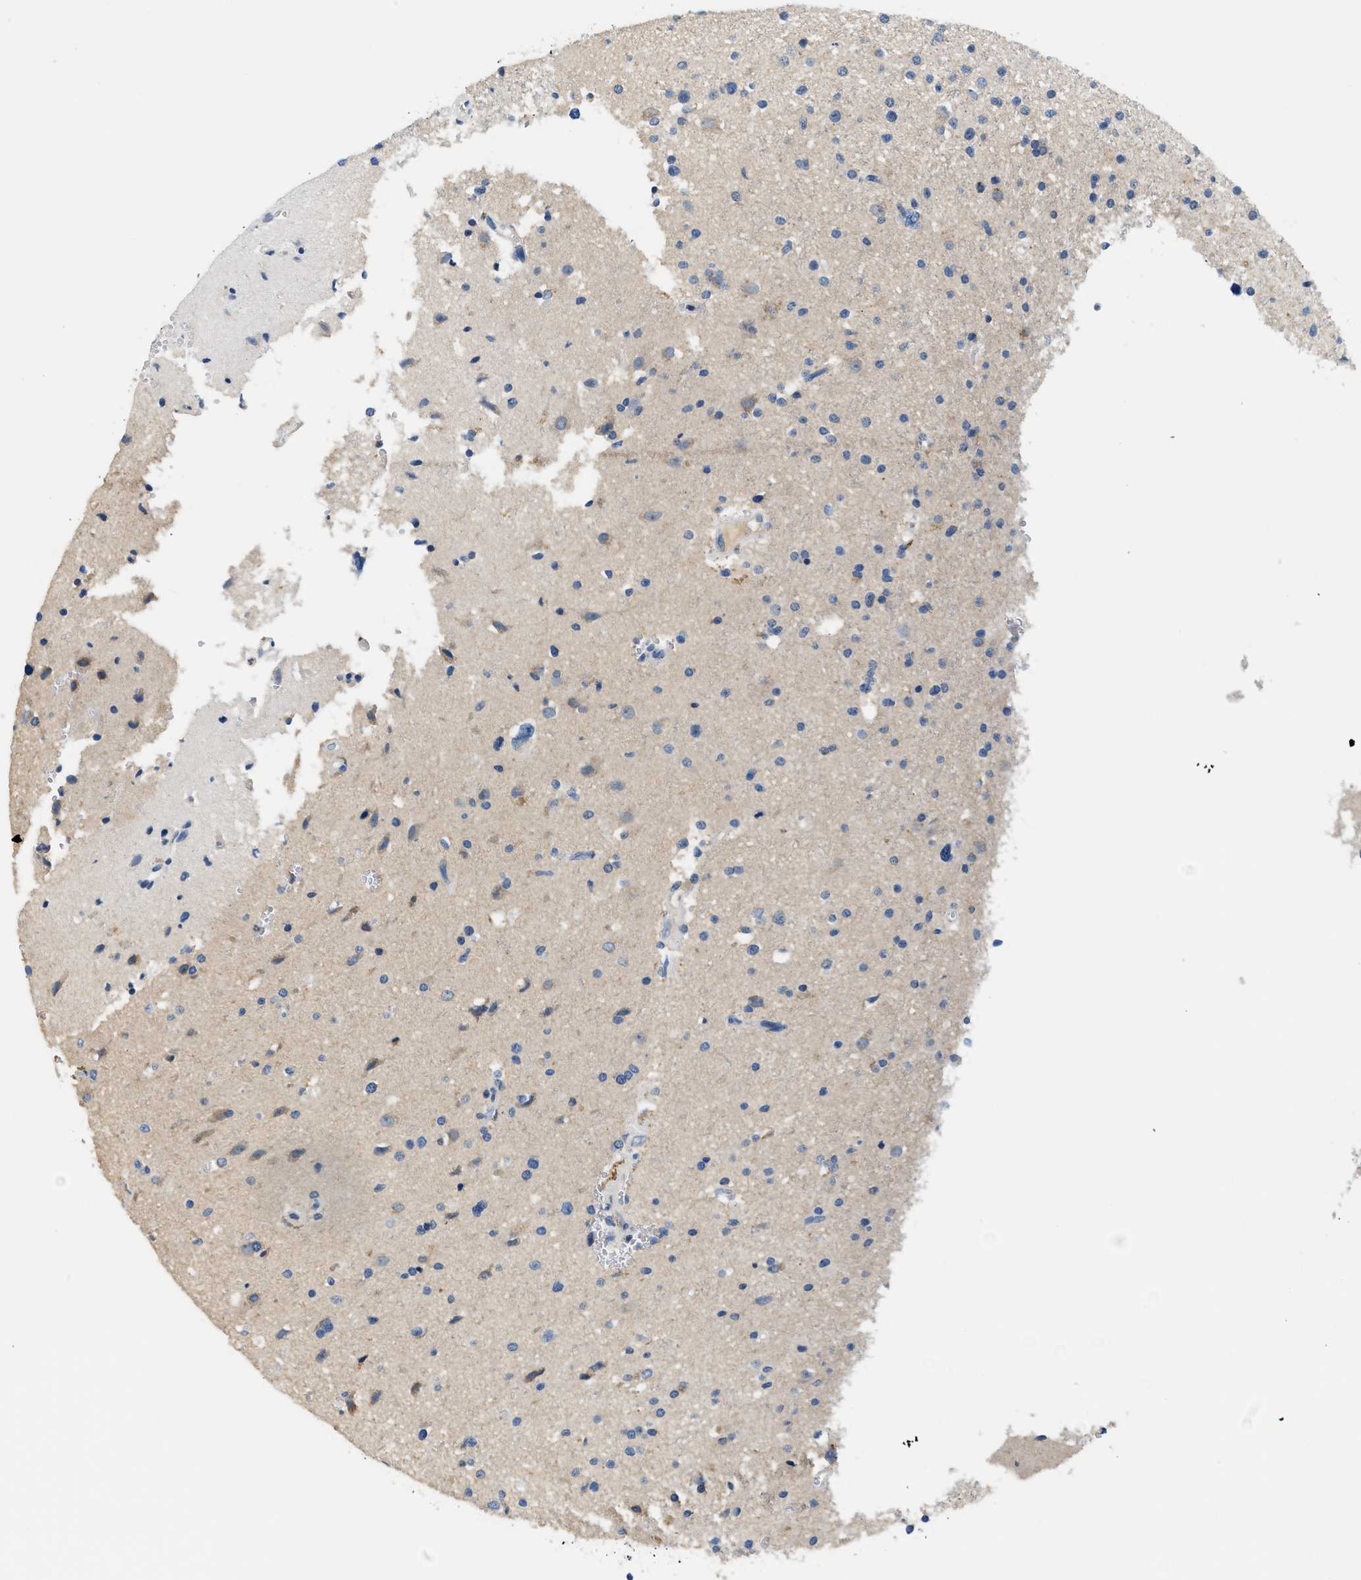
{"staining": {"intensity": "weak", "quantity": "<25%", "location": "cytoplasmic/membranous"}, "tissue": "glioma", "cell_type": "Tumor cells", "image_type": "cancer", "snomed": [{"axis": "morphology", "description": "Glioma, malignant, High grade"}, {"axis": "topography", "description": "Brain"}], "caption": "High-grade glioma (malignant) stained for a protein using immunohistochemistry displays no staining tumor cells.", "gene": "SLC35E1", "patient": {"sex": "male", "age": 33}}